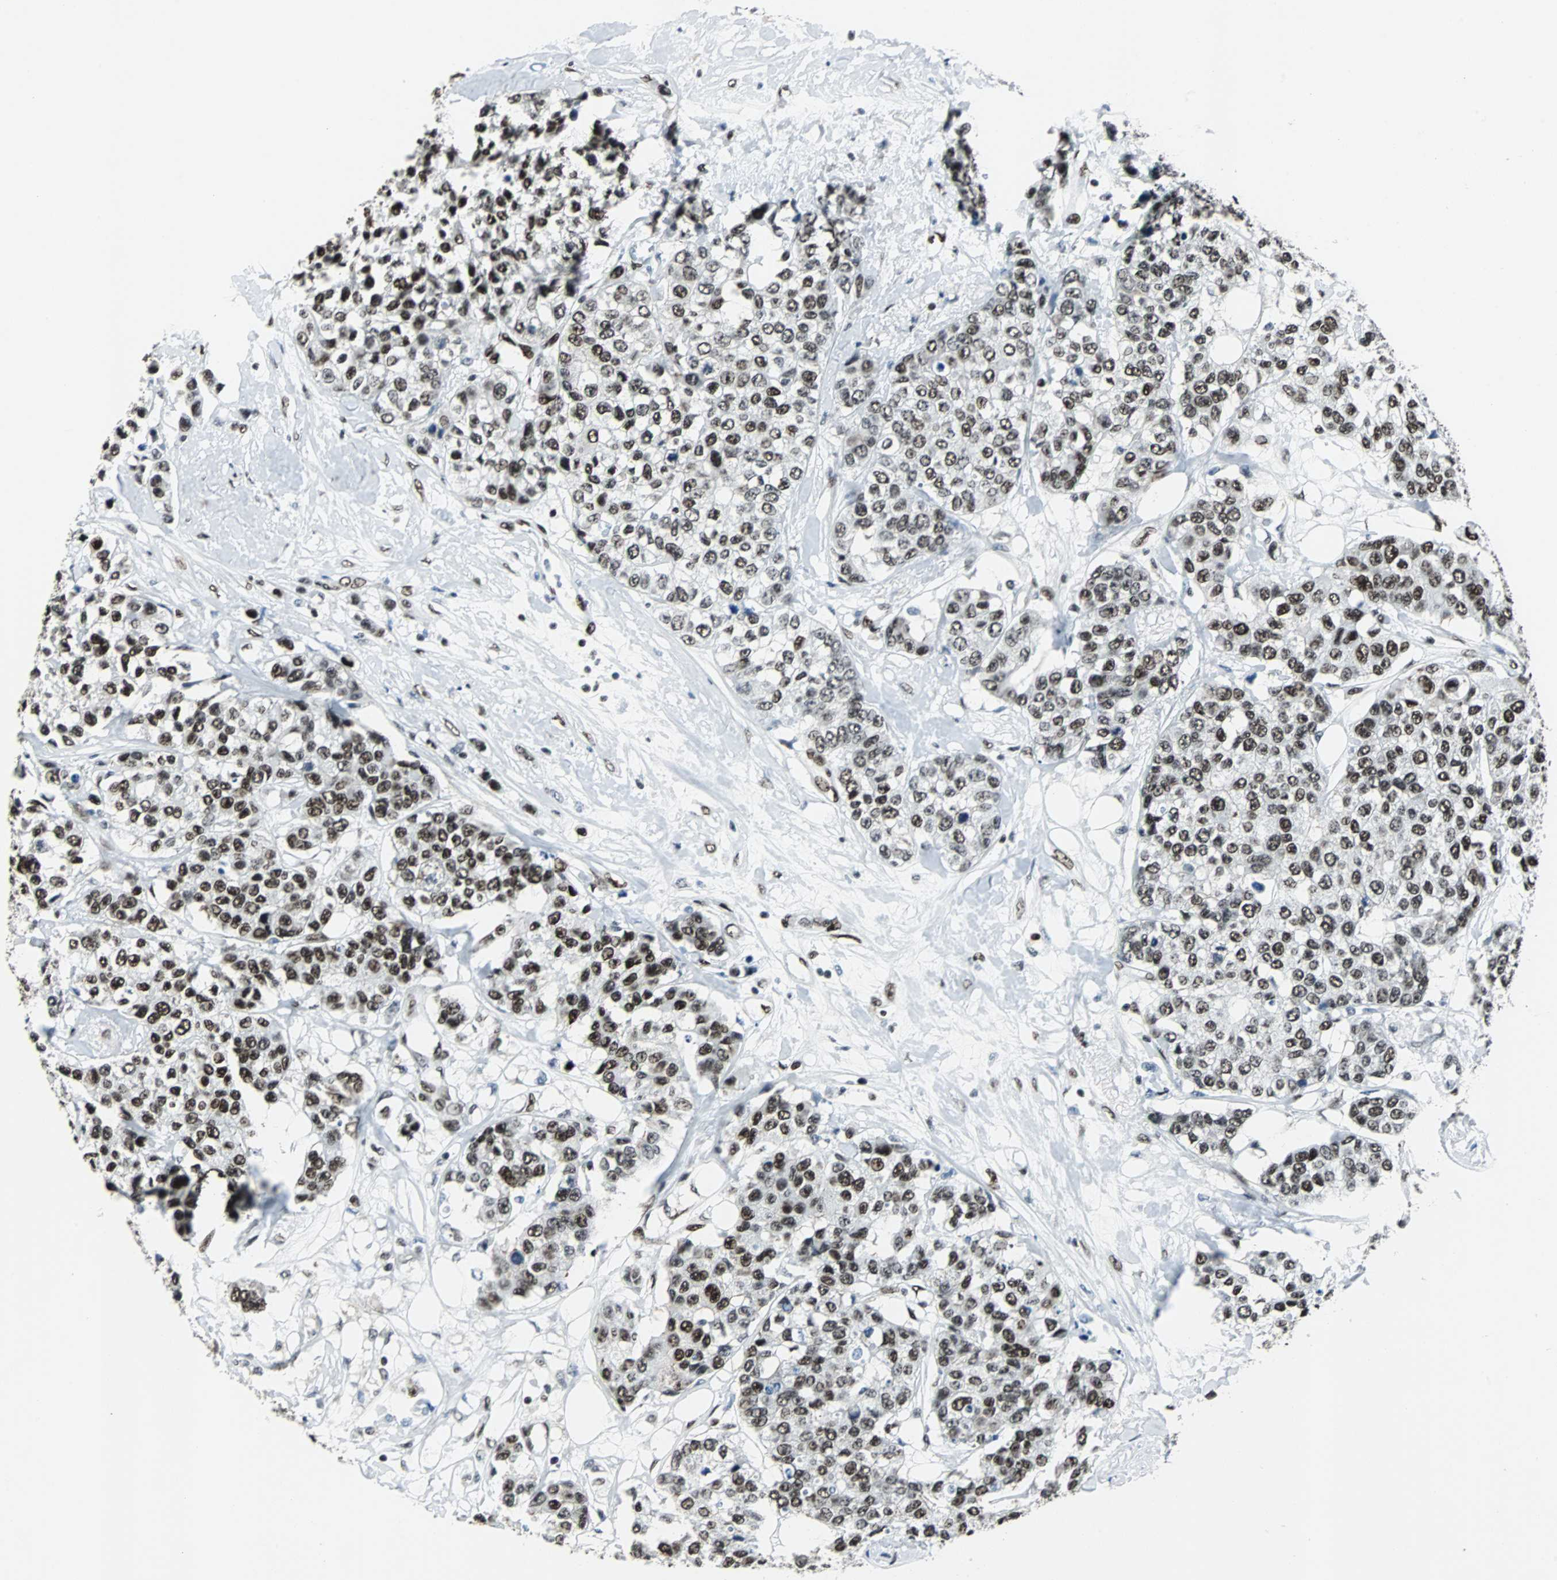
{"staining": {"intensity": "strong", "quantity": ">75%", "location": "nuclear"}, "tissue": "breast cancer", "cell_type": "Tumor cells", "image_type": "cancer", "snomed": [{"axis": "morphology", "description": "Duct carcinoma"}, {"axis": "topography", "description": "Breast"}], "caption": "This micrograph reveals IHC staining of human breast cancer (intraductal carcinoma), with high strong nuclear staining in about >75% of tumor cells.", "gene": "MEF2D", "patient": {"sex": "female", "age": 51}}